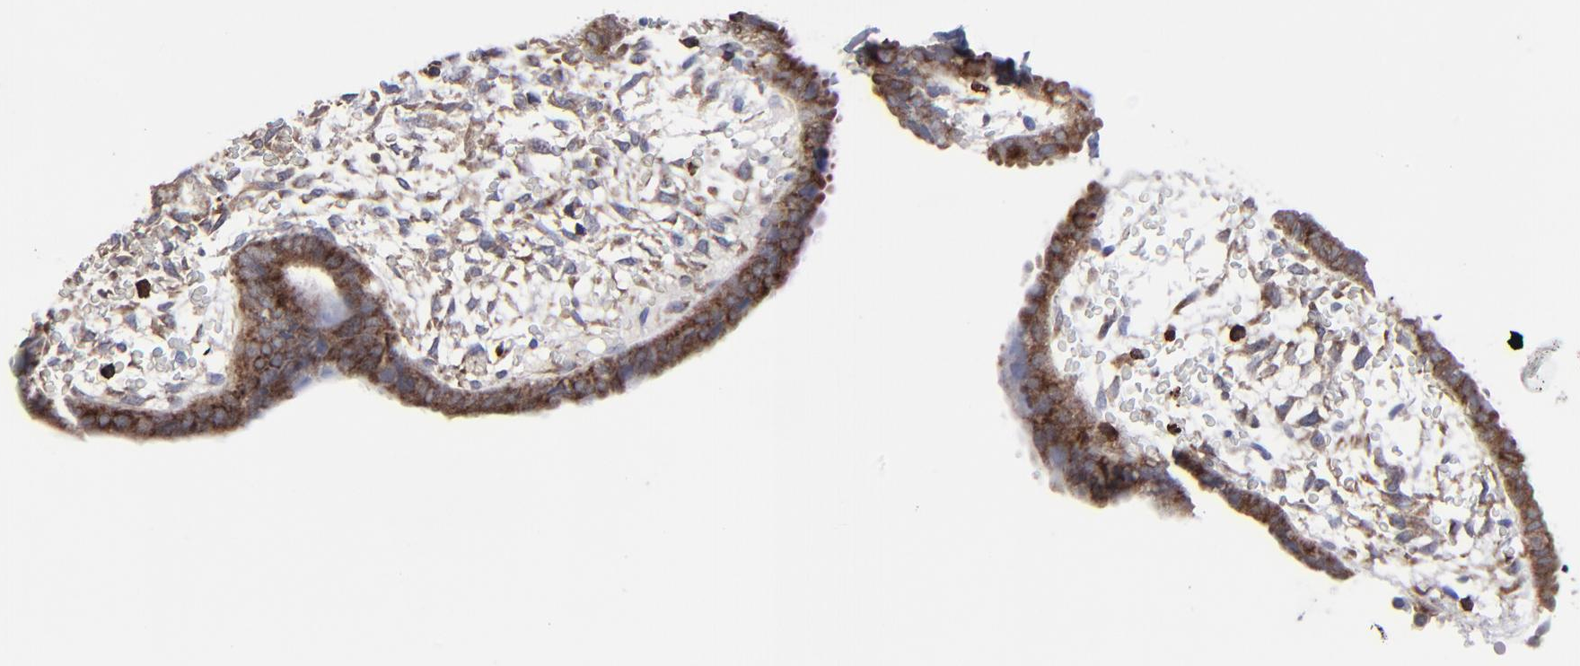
{"staining": {"intensity": "moderate", "quantity": "<25%", "location": "nuclear"}, "tissue": "endometrium", "cell_type": "Cells in endometrial stroma", "image_type": "normal", "snomed": [{"axis": "morphology", "description": "Normal tissue, NOS"}, {"axis": "topography", "description": "Endometrium"}], "caption": "A micrograph showing moderate nuclear expression in approximately <25% of cells in endometrial stroma in unremarkable endometrium, as visualized by brown immunohistochemical staining.", "gene": "KIAA2026", "patient": {"sex": "female", "age": 42}}